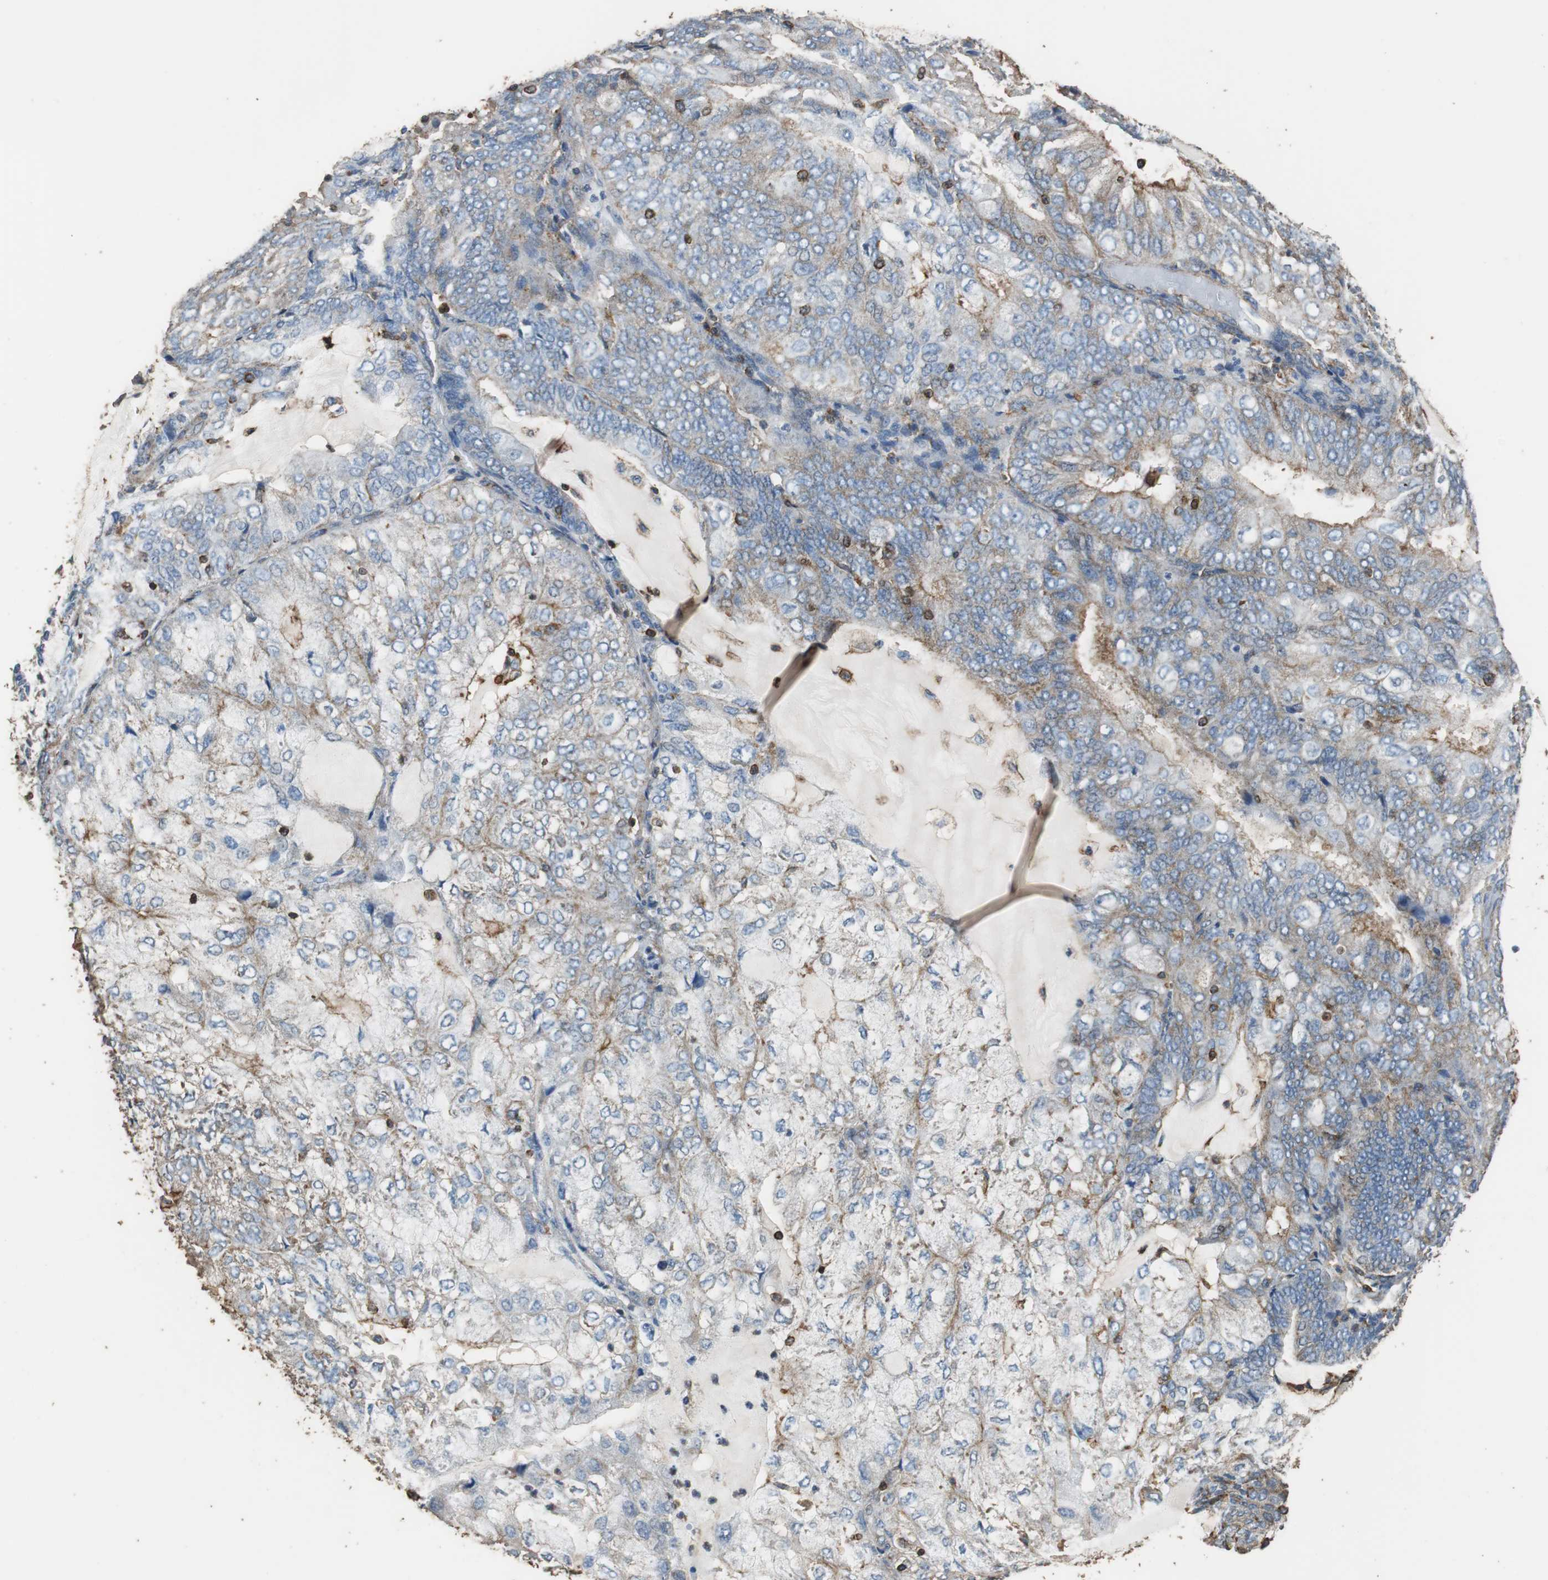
{"staining": {"intensity": "weak", "quantity": ">75%", "location": "cytoplasmic/membranous"}, "tissue": "endometrial cancer", "cell_type": "Tumor cells", "image_type": "cancer", "snomed": [{"axis": "morphology", "description": "Adenocarcinoma, NOS"}, {"axis": "topography", "description": "Endometrium"}], "caption": "Adenocarcinoma (endometrial) tissue shows weak cytoplasmic/membranous staining in about >75% of tumor cells, visualized by immunohistochemistry. Immunohistochemistry stains the protein of interest in brown and the nuclei are stained blue.", "gene": "PRKRA", "patient": {"sex": "female", "age": 81}}